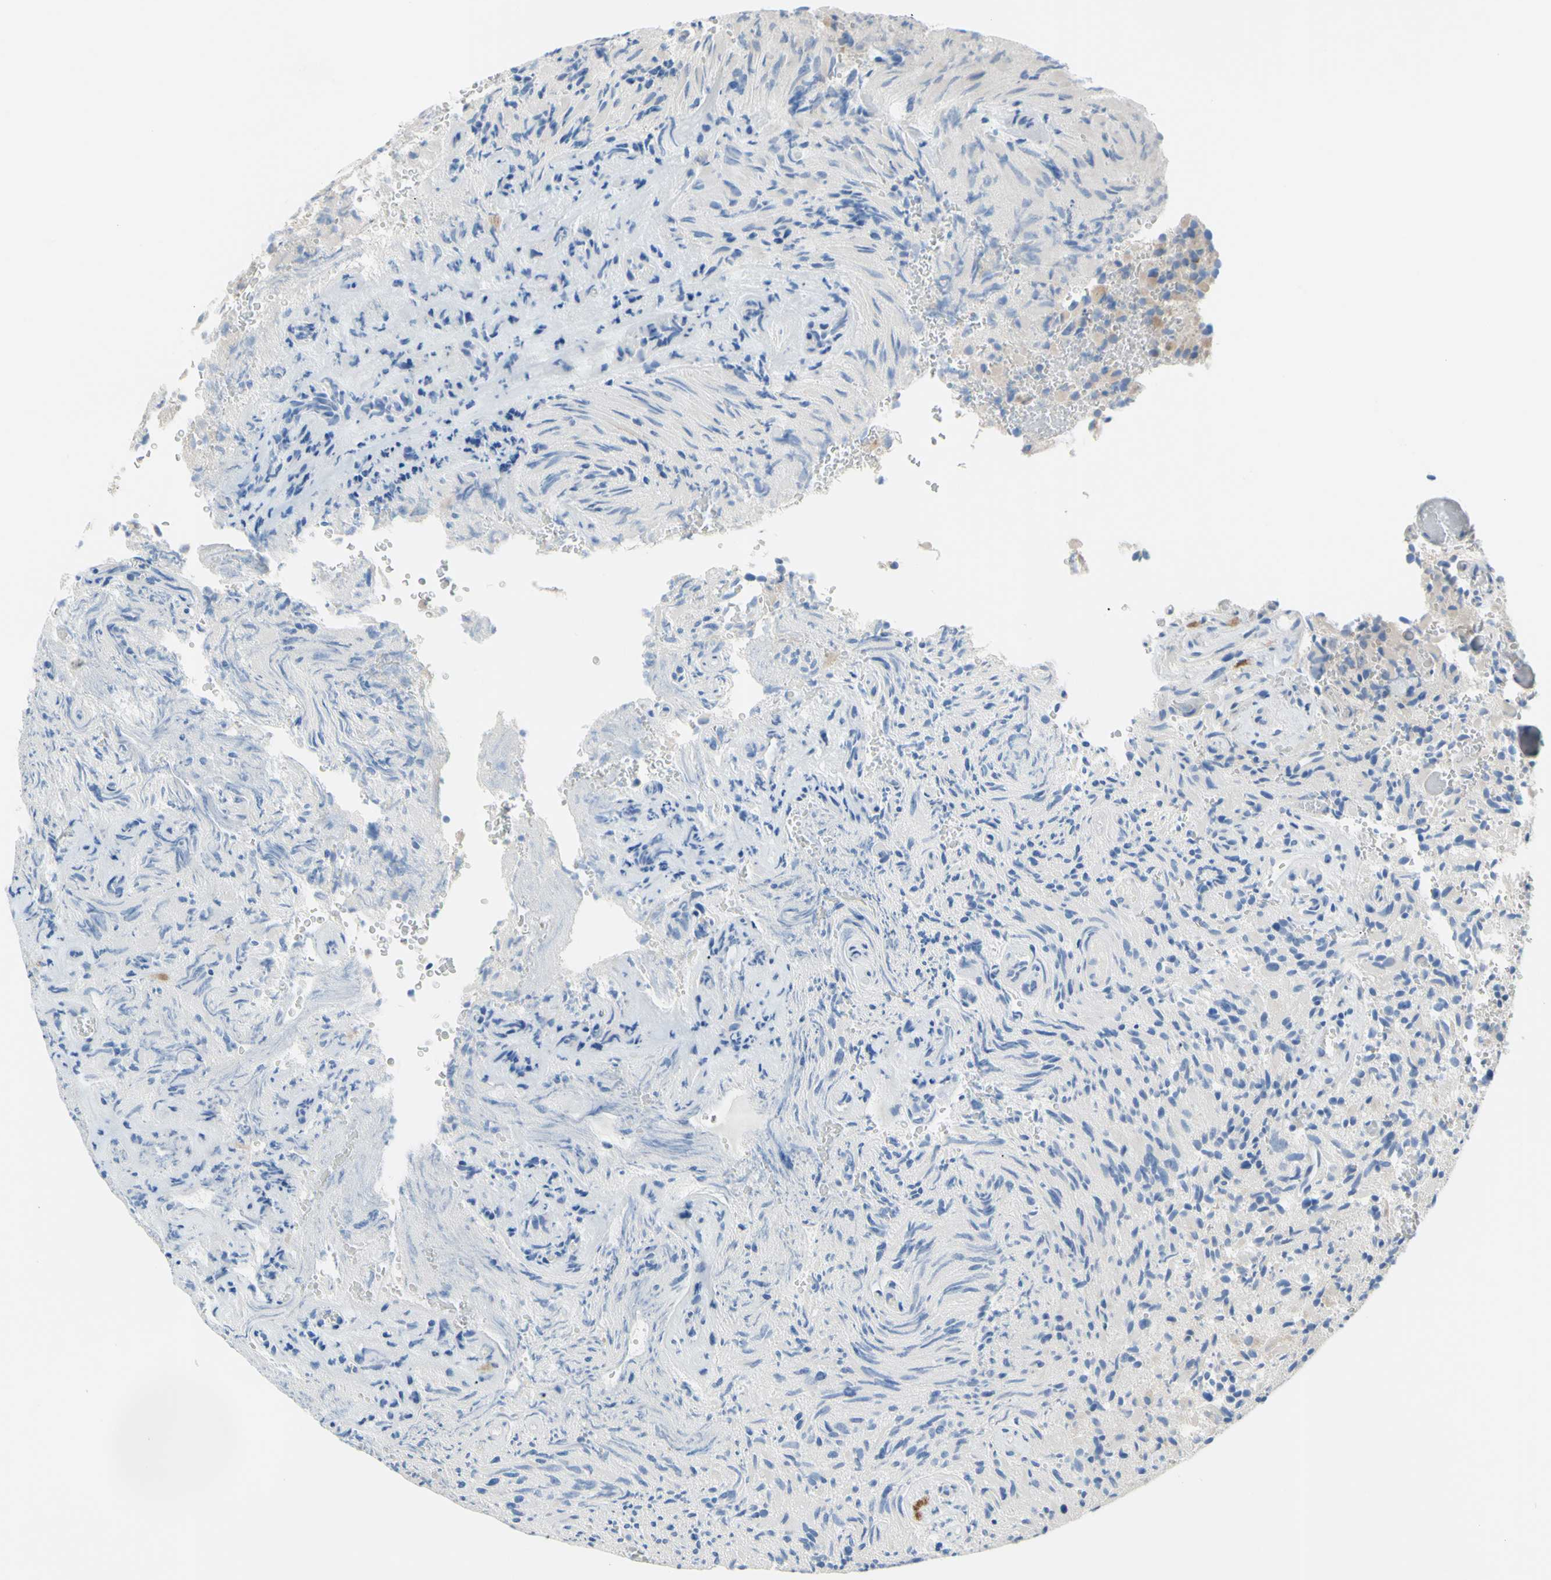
{"staining": {"intensity": "negative", "quantity": "none", "location": "none"}, "tissue": "glioma", "cell_type": "Tumor cells", "image_type": "cancer", "snomed": [{"axis": "morphology", "description": "Glioma, malignant, High grade"}, {"axis": "topography", "description": "Brain"}], "caption": "Immunohistochemistry of malignant glioma (high-grade) shows no positivity in tumor cells.", "gene": "TMEM59L", "patient": {"sex": "male", "age": 71}}